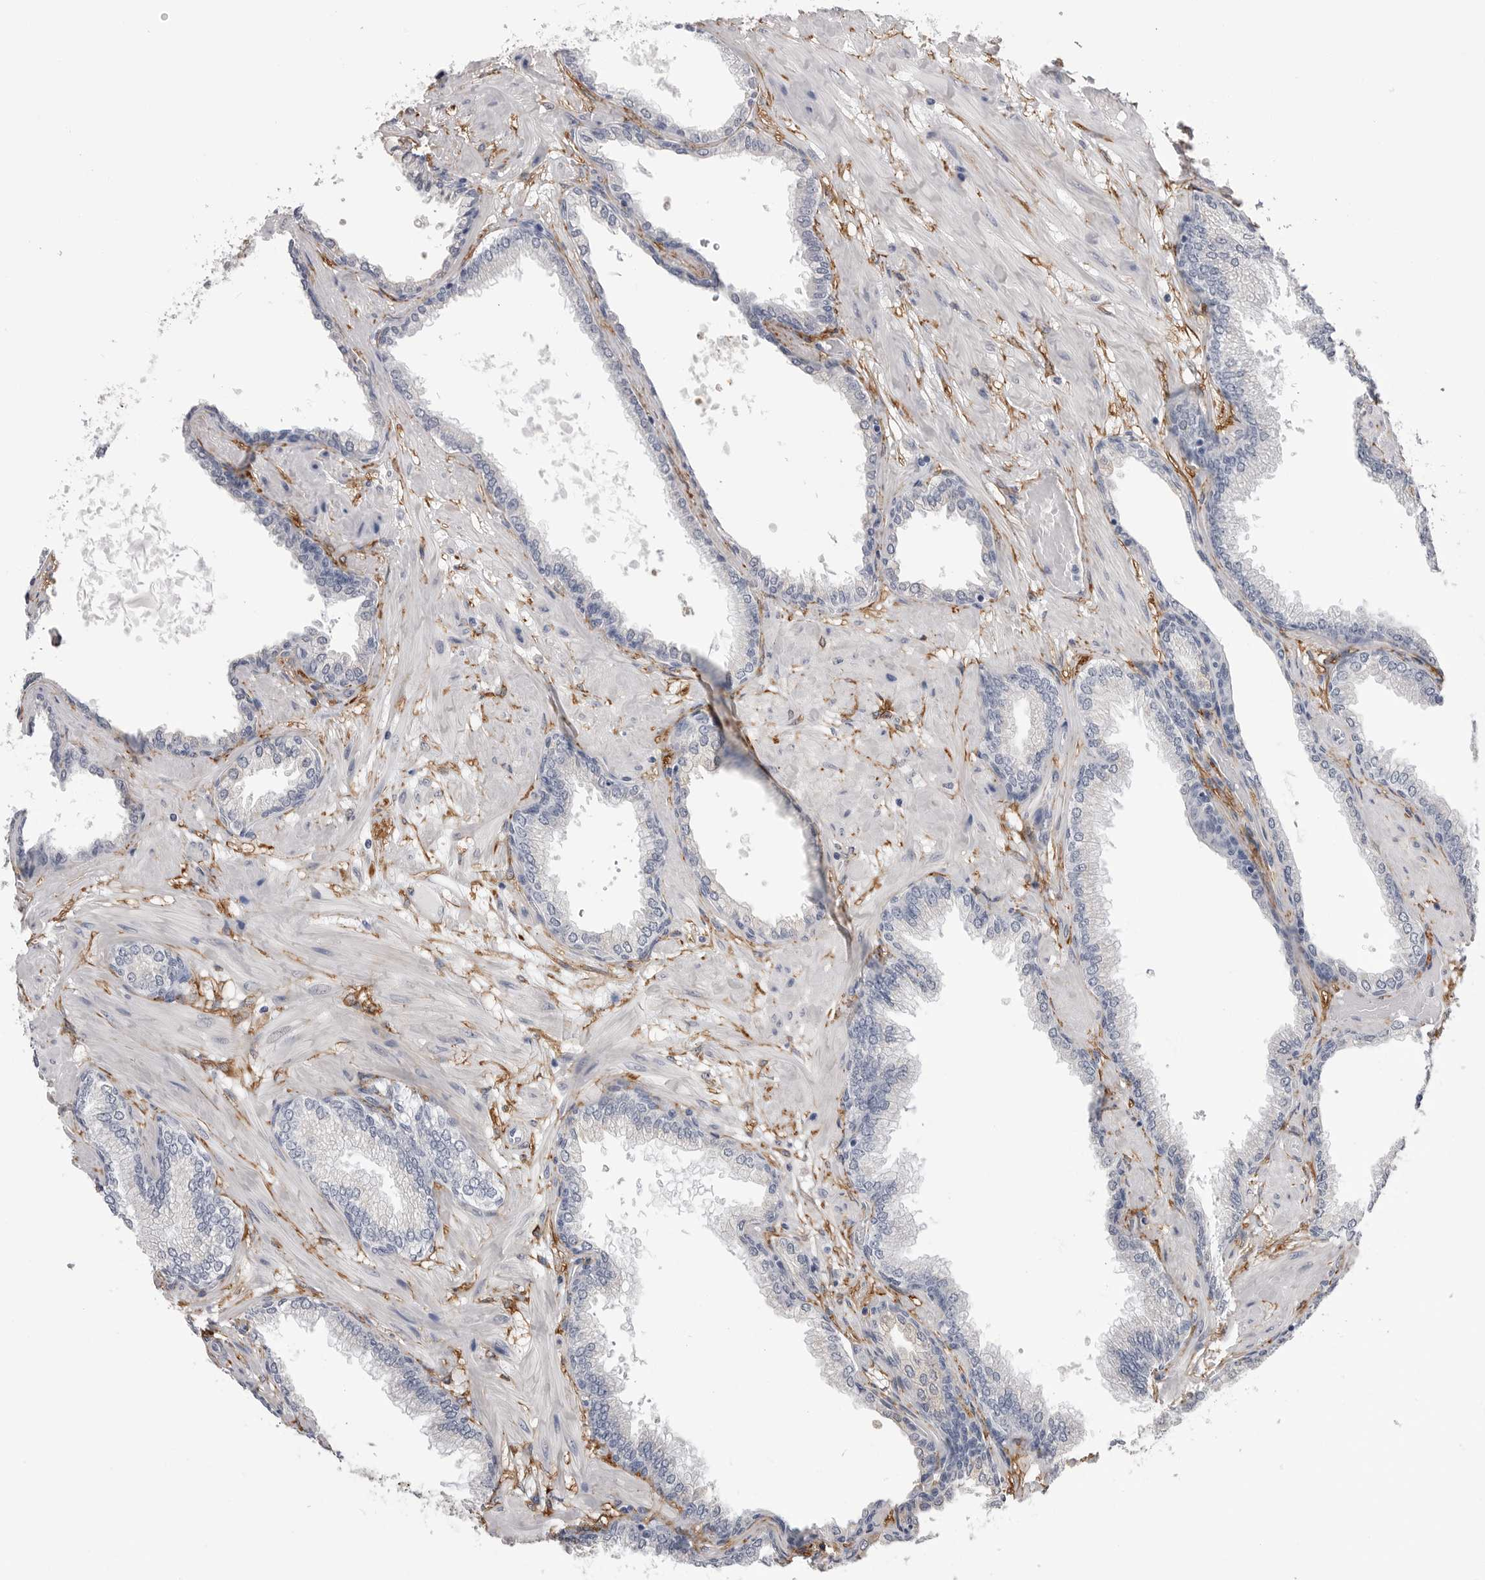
{"staining": {"intensity": "negative", "quantity": "none", "location": "none"}, "tissue": "prostate cancer", "cell_type": "Tumor cells", "image_type": "cancer", "snomed": [{"axis": "morphology", "description": "Adenocarcinoma, Low grade"}, {"axis": "topography", "description": "Prostate"}], "caption": "DAB (3,3'-diaminobenzidine) immunohistochemical staining of human prostate adenocarcinoma (low-grade) displays no significant positivity in tumor cells. The staining is performed using DAB (3,3'-diaminobenzidine) brown chromogen with nuclei counter-stained in using hematoxylin.", "gene": "AKAP12", "patient": {"sex": "male", "age": 60}}